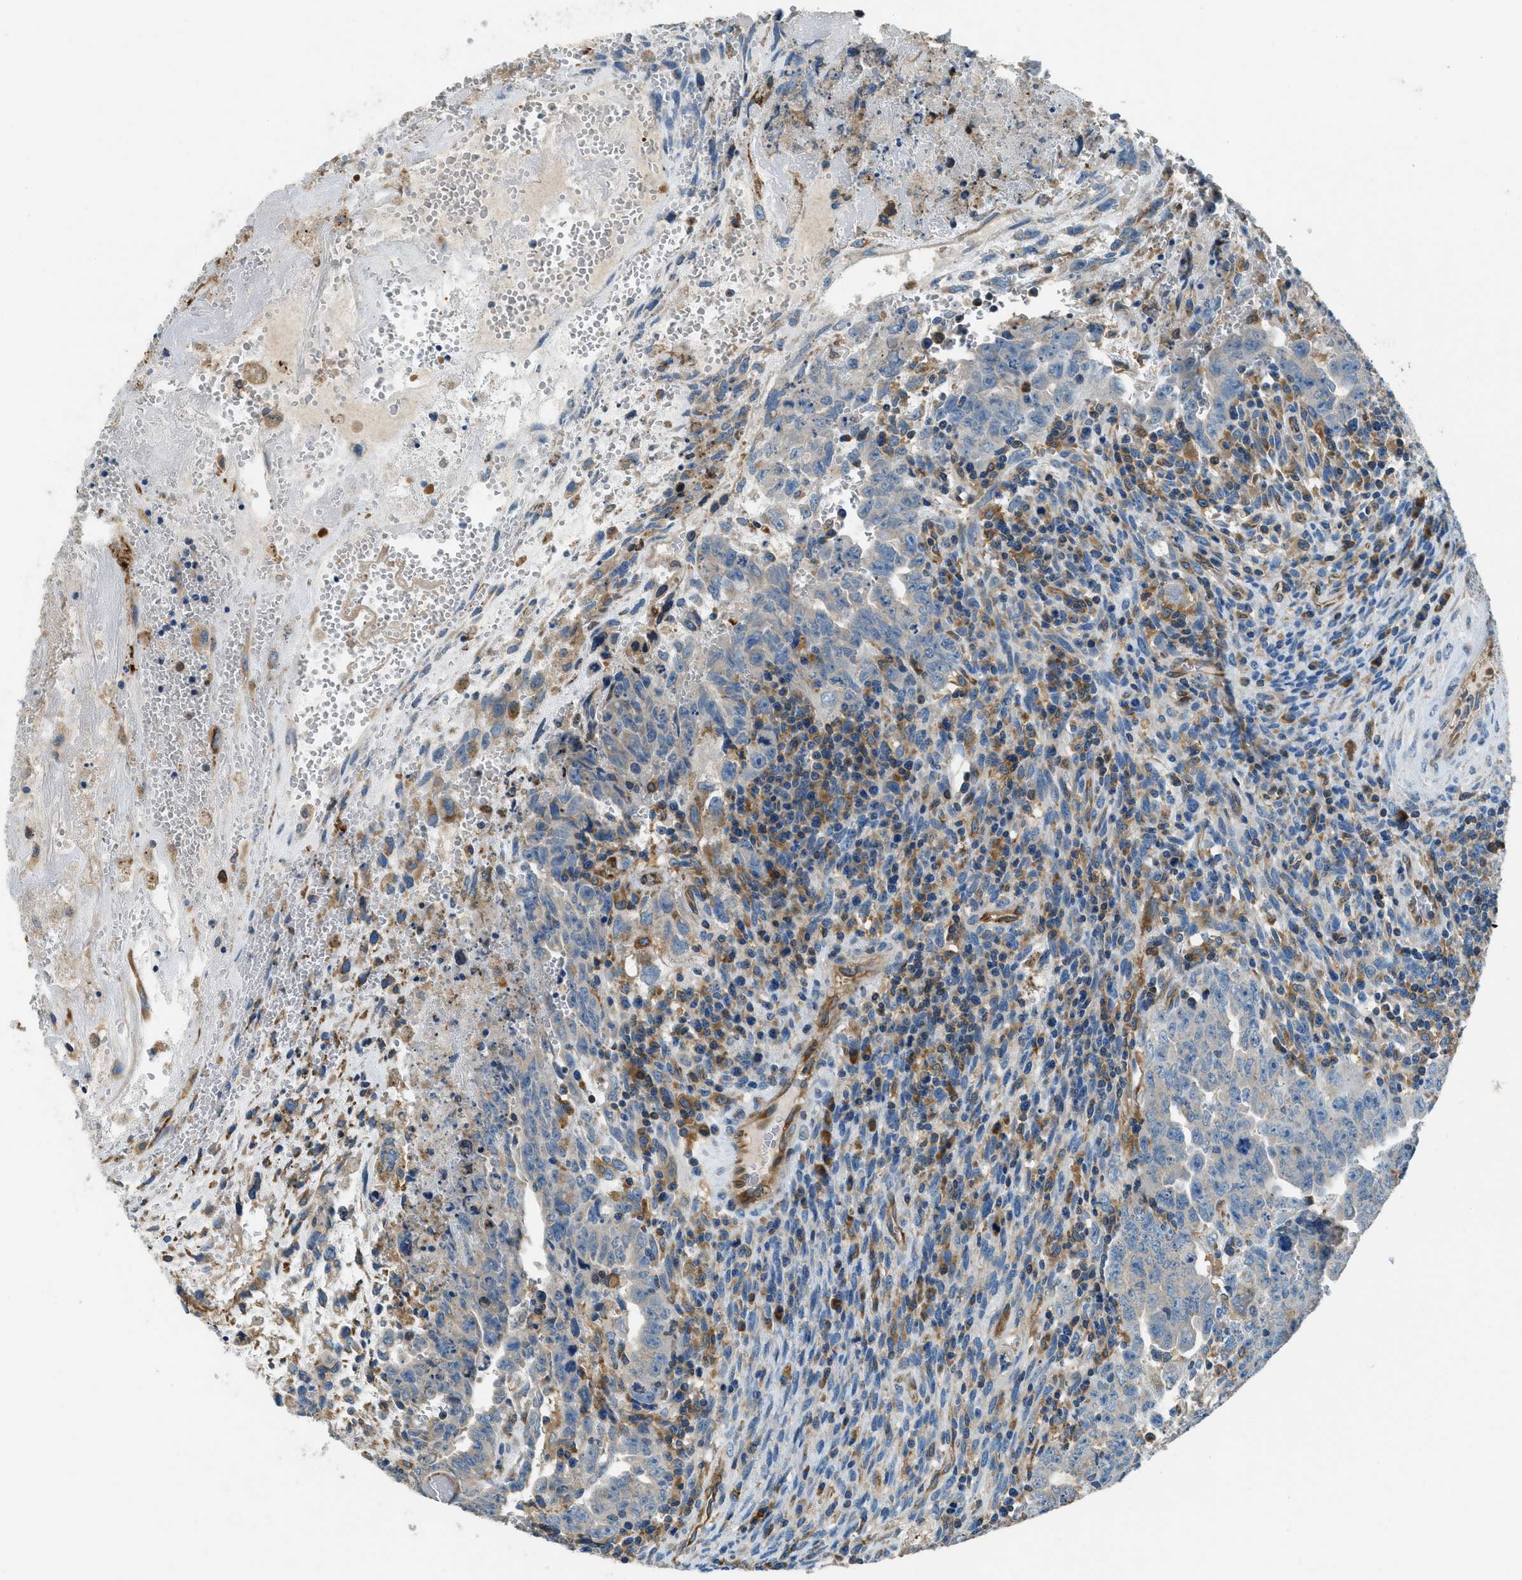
{"staining": {"intensity": "negative", "quantity": "none", "location": "none"}, "tissue": "testis cancer", "cell_type": "Tumor cells", "image_type": "cancer", "snomed": [{"axis": "morphology", "description": "Carcinoma, Embryonal, NOS"}, {"axis": "topography", "description": "Testis"}], "caption": "The photomicrograph shows no significant positivity in tumor cells of testis cancer.", "gene": "GIMAP8", "patient": {"sex": "male", "age": 28}}